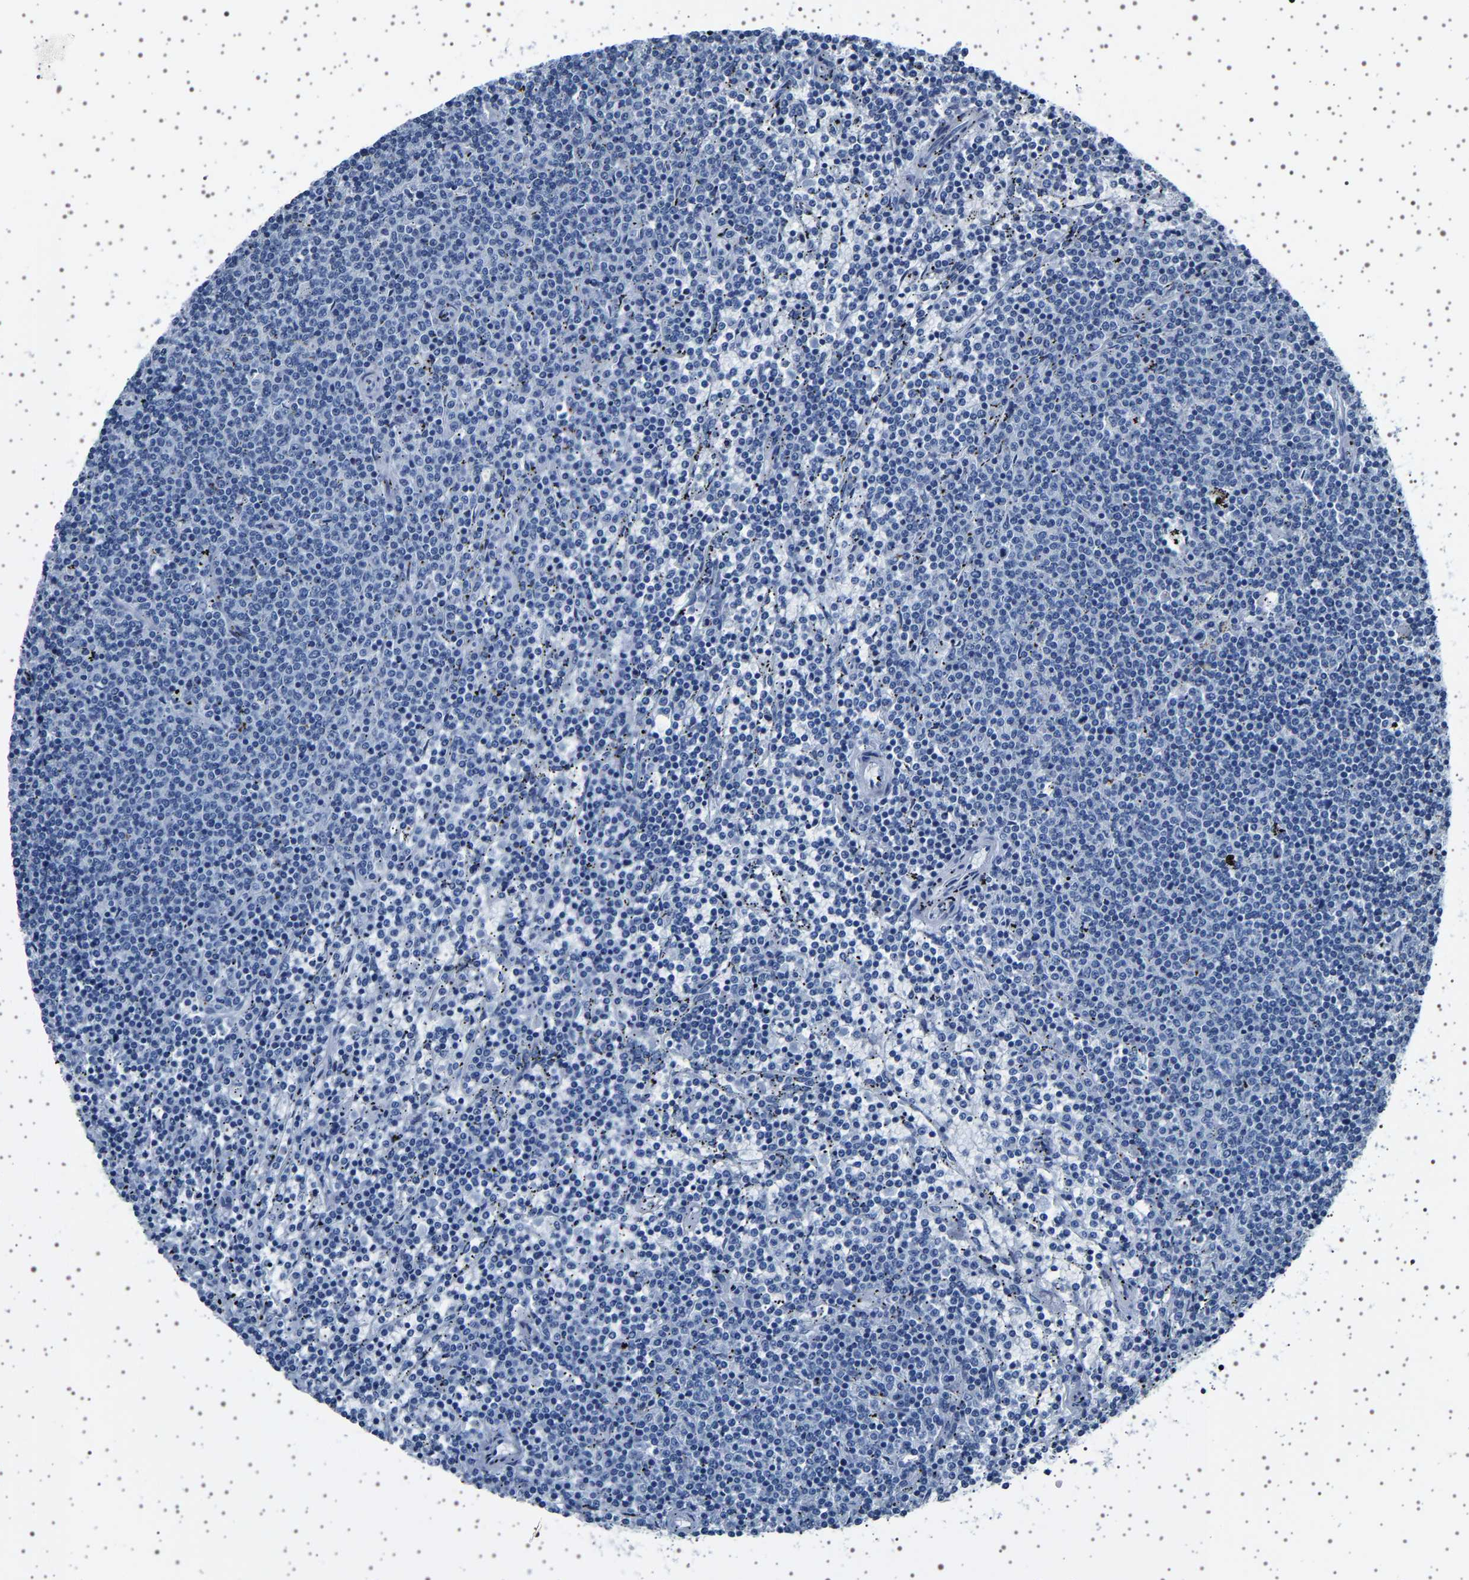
{"staining": {"intensity": "negative", "quantity": "none", "location": "none"}, "tissue": "lymphoma", "cell_type": "Tumor cells", "image_type": "cancer", "snomed": [{"axis": "morphology", "description": "Malignant lymphoma, non-Hodgkin's type, Low grade"}, {"axis": "topography", "description": "Spleen"}], "caption": "The micrograph reveals no significant staining in tumor cells of lymphoma.", "gene": "TFF3", "patient": {"sex": "female", "age": 50}}